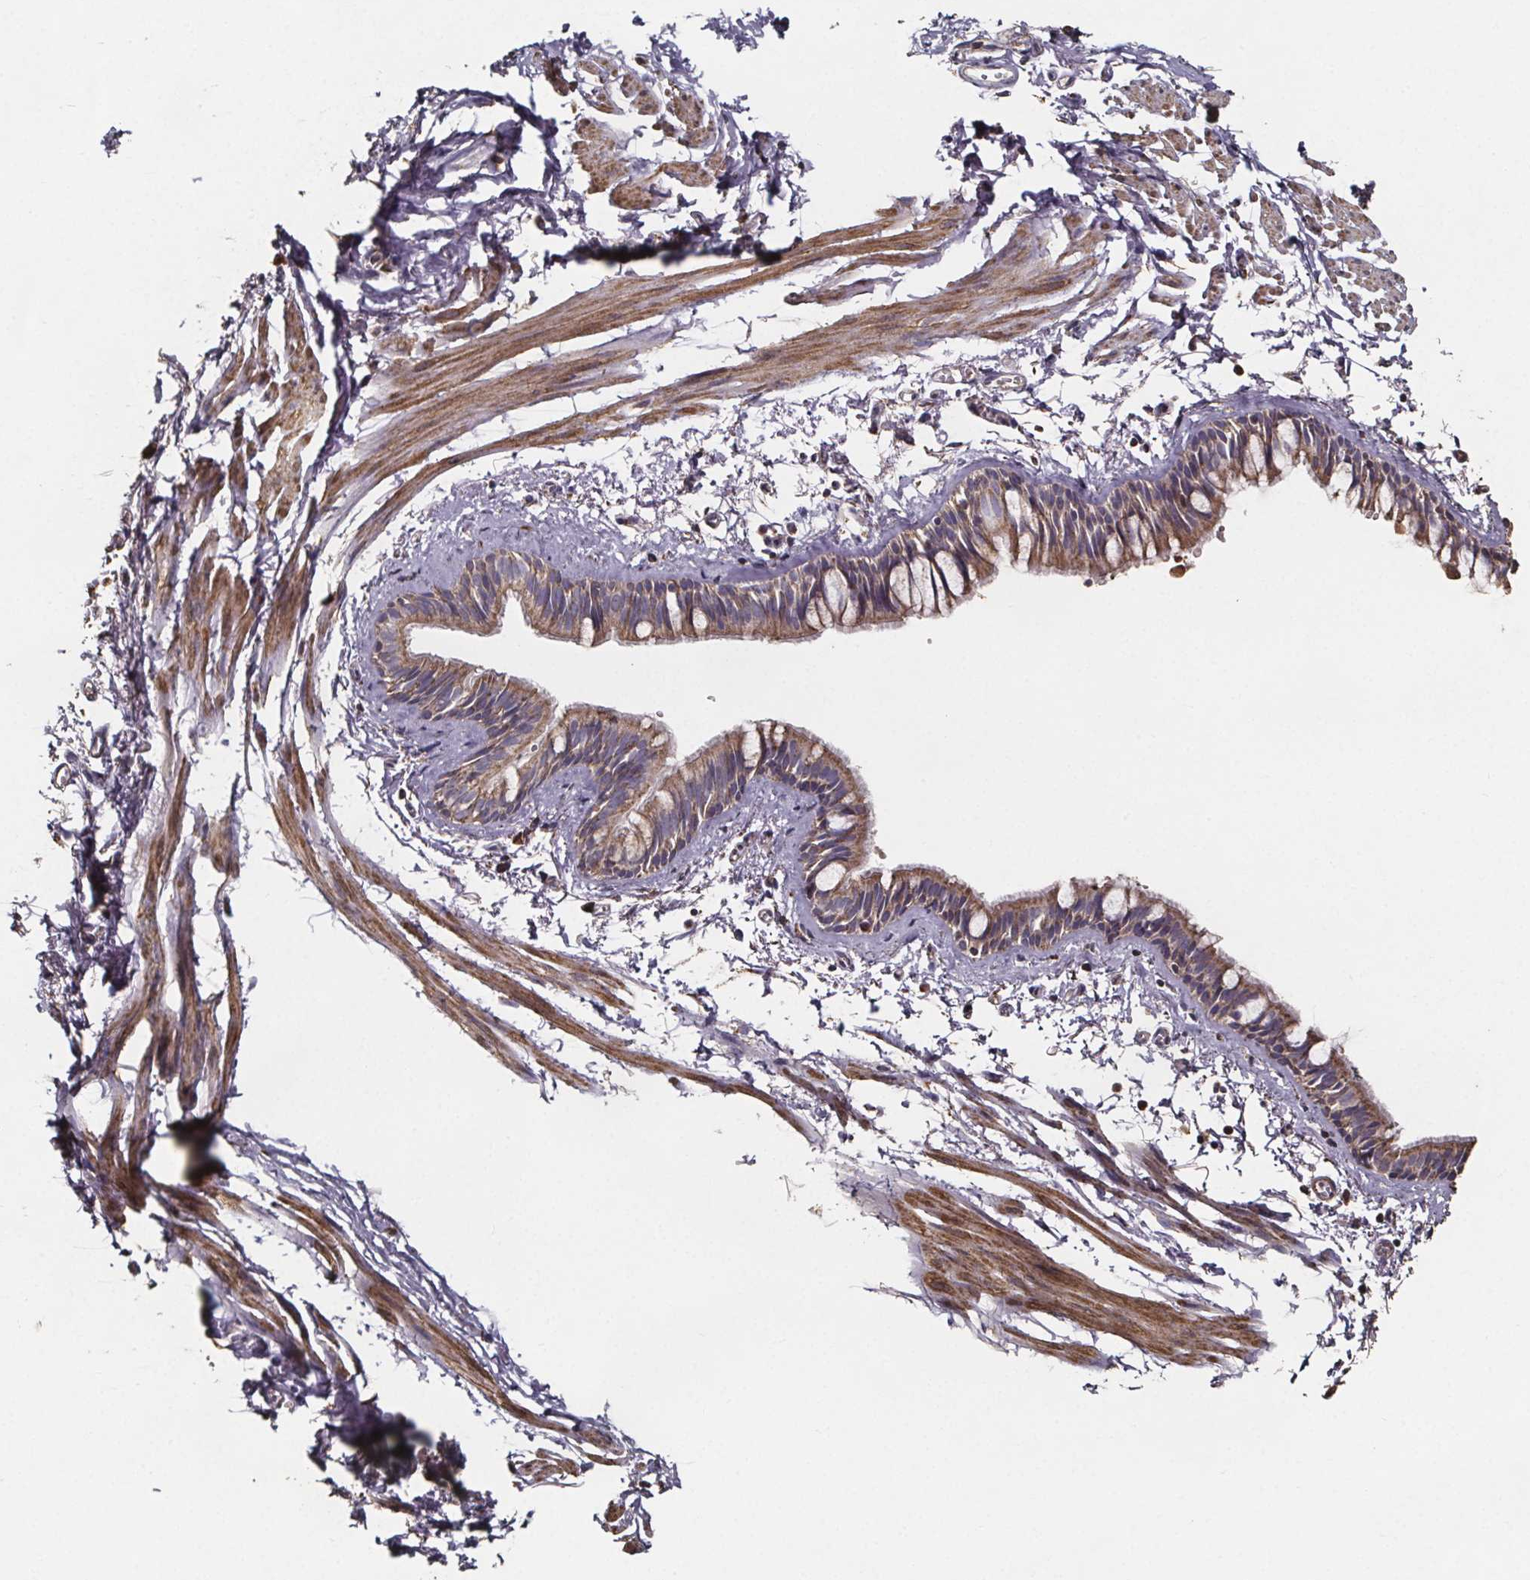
{"staining": {"intensity": "moderate", "quantity": ">75%", "location": "cytoplasmic/membranous"}, "tissue": "bronchus", "cell_type": "Respiratory epithelial cells", "image_type": "normal", "snomed": [{"axis": "morphology", "description": "Normal tissue, NOS"}, {"axis": "topography", "description": "Cartilage tissue"}, {"axis": "topography", "description": "Bronchus"}], "caption": "Protein expression analysis of unremarkable bronchus shows moderate cytoplasmic/membranous positivity in approximately >75% of respiratory epithelial cells. (Stains: DAB in brown, nuclei in blue, Microscopy: brightfield microscopy at high magnification).", "gene": "SLC35D2", "patient": {"sex": "female", "age": 59}}